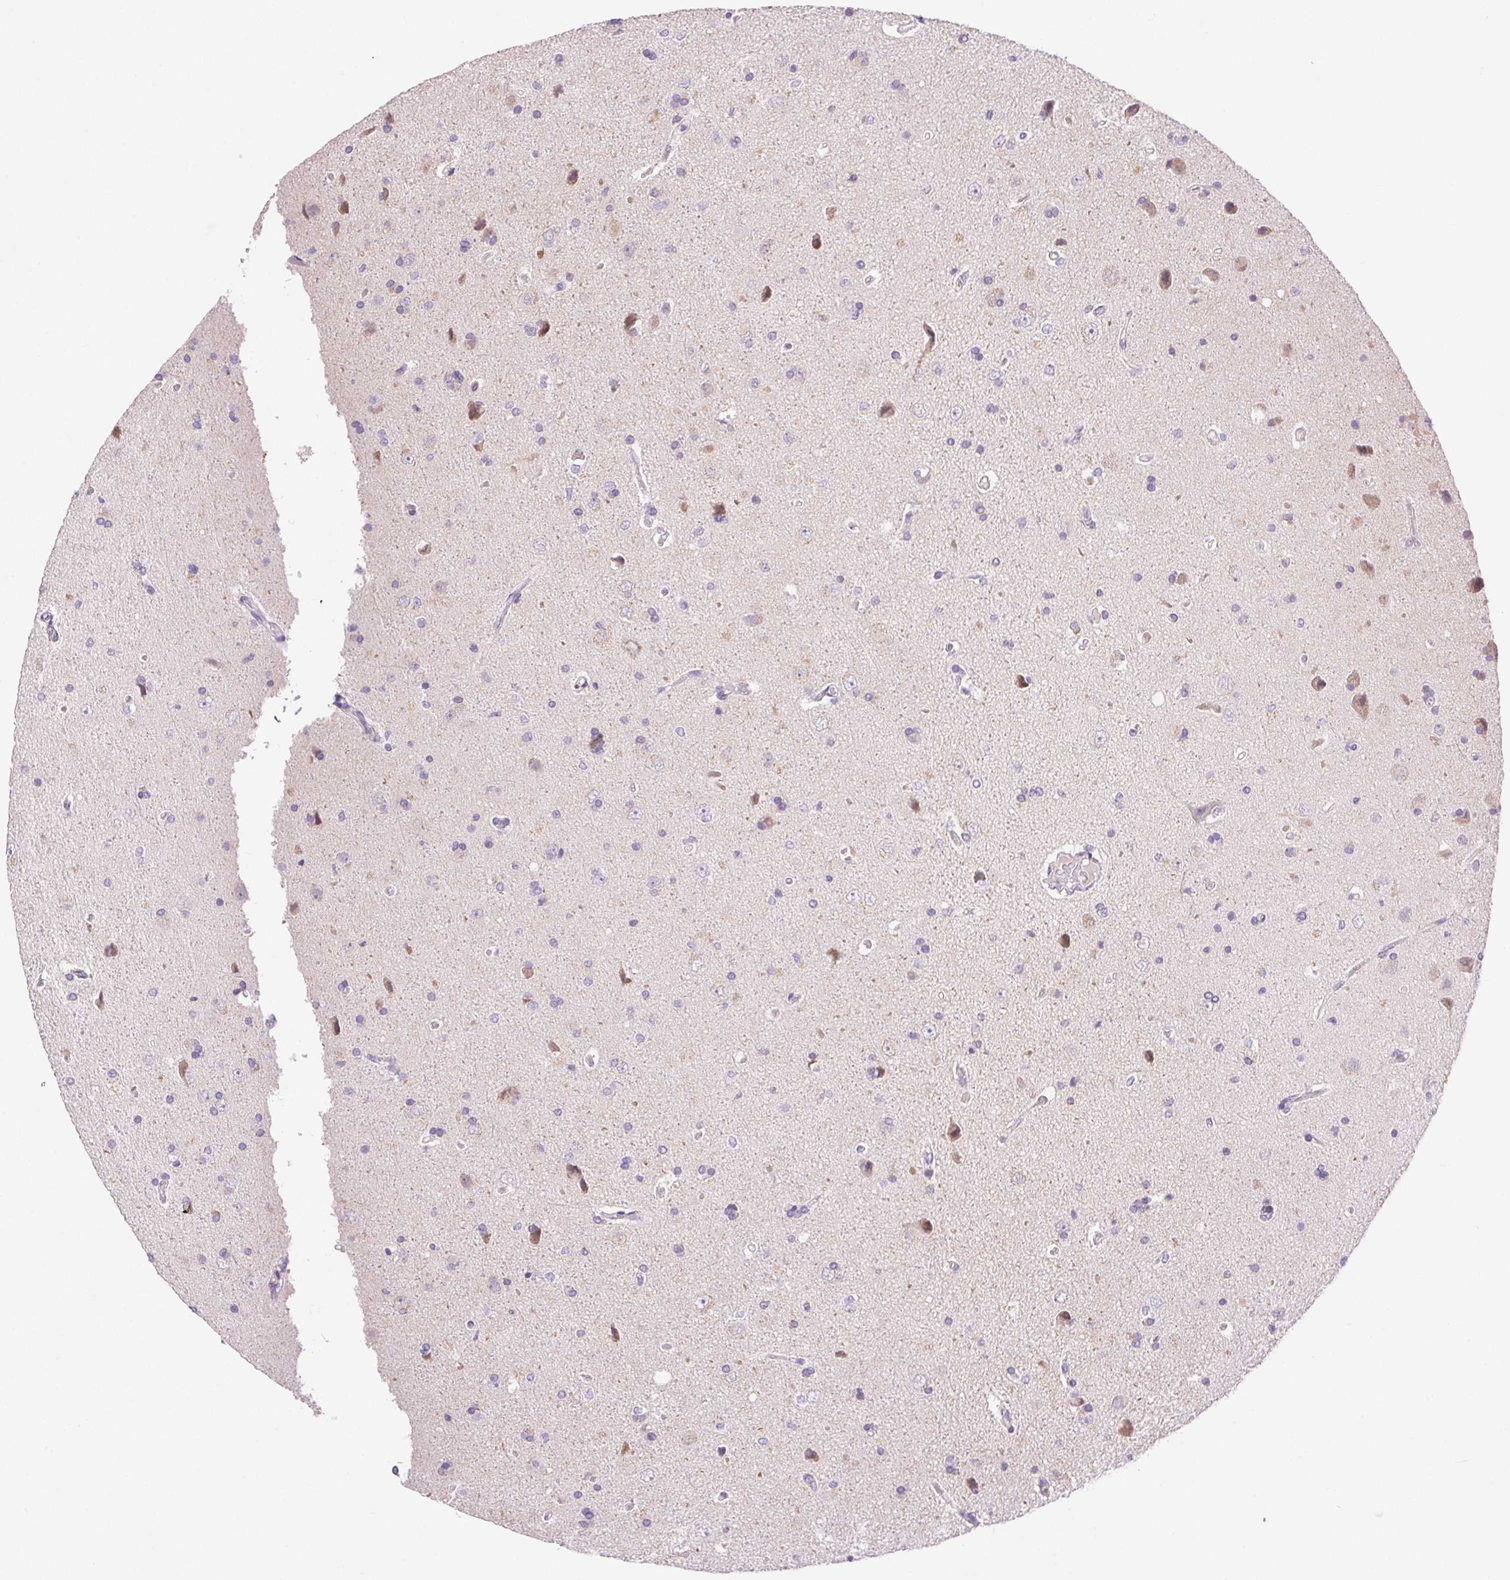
{"staining": {"intensity": "negative", "quantity": "none", "location": "none"}, "tissue": "glioma", "cell_type": "Tumor cells", "image_type": "cancer", "snomed": [{"axis": "morphology", "description": "Glioma, malignant, High grade"}, {"axis": "topography", "description": "Cerebral cortex"}], "caption": "Tumor cells show no significant protein staining in malignant glioma (high-grade). (Brightfield microscopy of DAB IHC at high magnification).", "gene": "ARHGAP11B", "patient": {"sex": "male", "age": 70}}